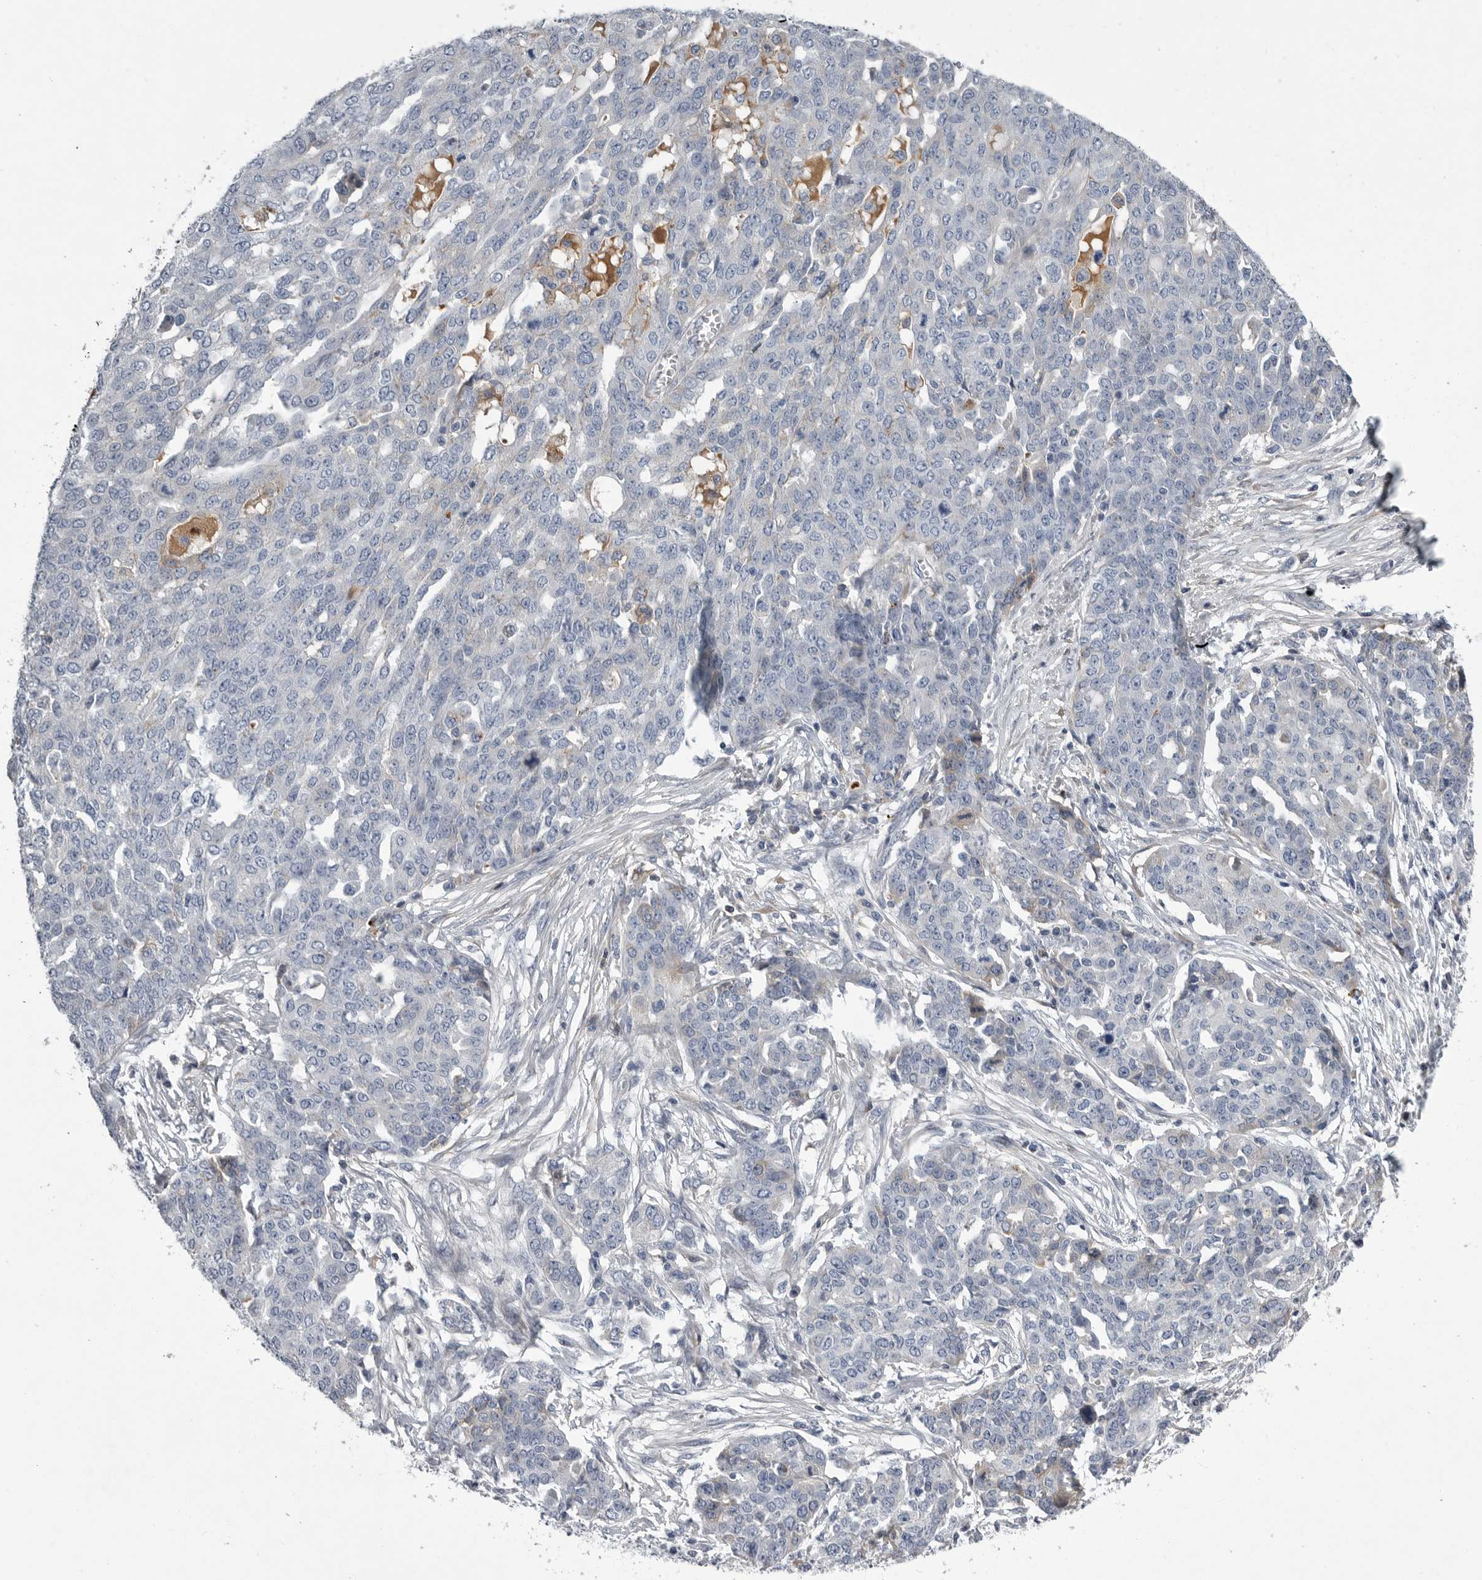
{"staining": {"intensity": "negative", "quantity": "none", "location": "none"}, "tissue": "ovarian cancer", "cell_type": "Tumor cells", "image_type": "cancer", "snomed": [{"axis": "morphology", "description": "Cystadenocarcinoma, serous, NOS"}, {"axis": "topography", "description": "Soft tissue"}, {"axis": "topography", "description": "Ovary"}], "caption": "A high-resolution image shows IHC staining of serous cystadenocarcinoma (ovarian), which reveals no significant positivity in tumor cells.", "gene": "CRP", "patient": {"sex": "female", "age": 57}}